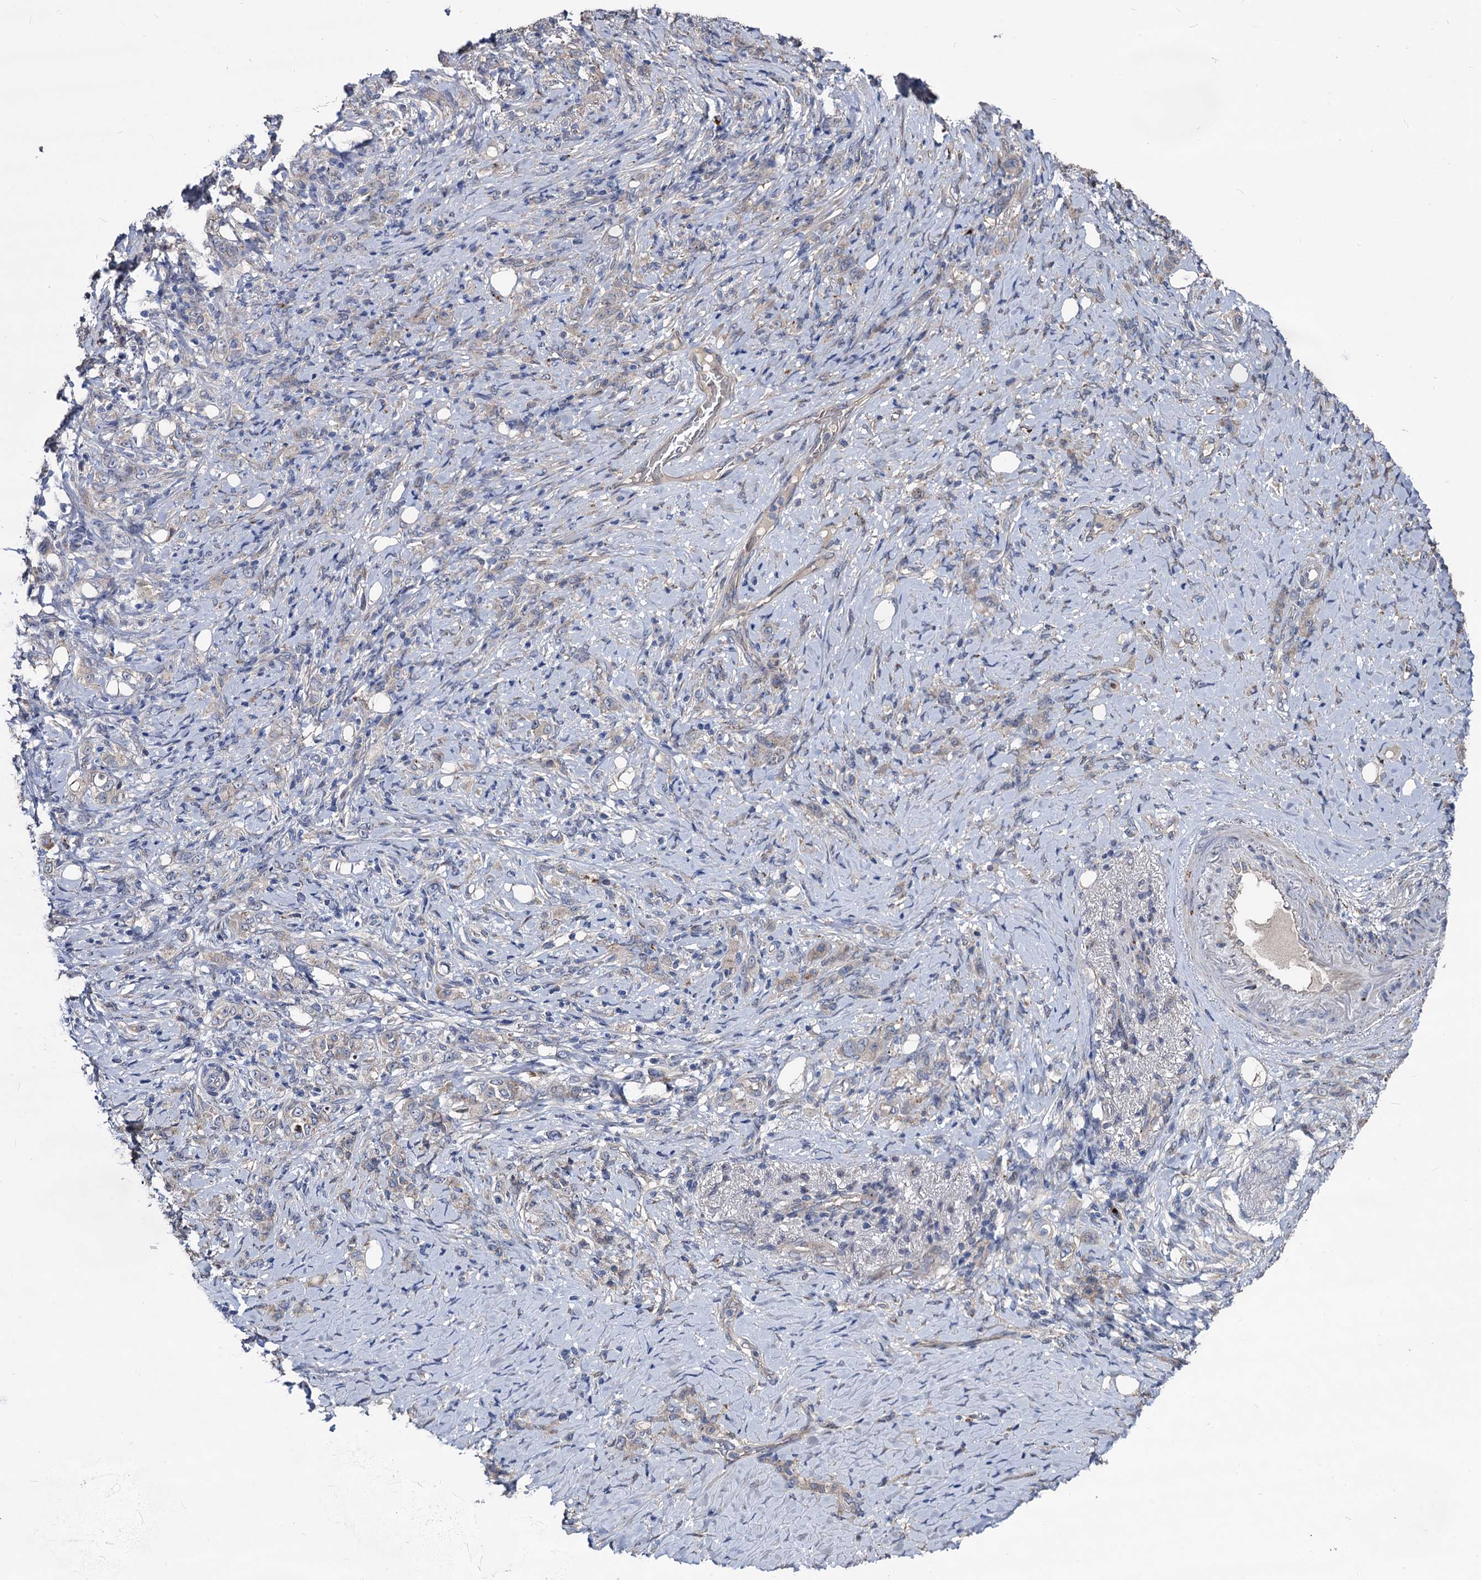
{"staining": {"intensity": "negative", "quantity": "none", "location": "none"}, "tissue": "stomach cancer", "cell_type": "Tumor cells", "image_type": "cancer", "snomed": [{"axis": "morphology", "description": "Adenocarcinoma, NOS"}, {"axis": "topography", "description": "Stomach"}], "caption": "This is a image of immunohistochemistry (IHC) staining of stomach cancer (adenocarcinoma), which shows no staining in tumor cells.", "gene": "SMAGP", "patient": {"sex": "female", "age": 79}}